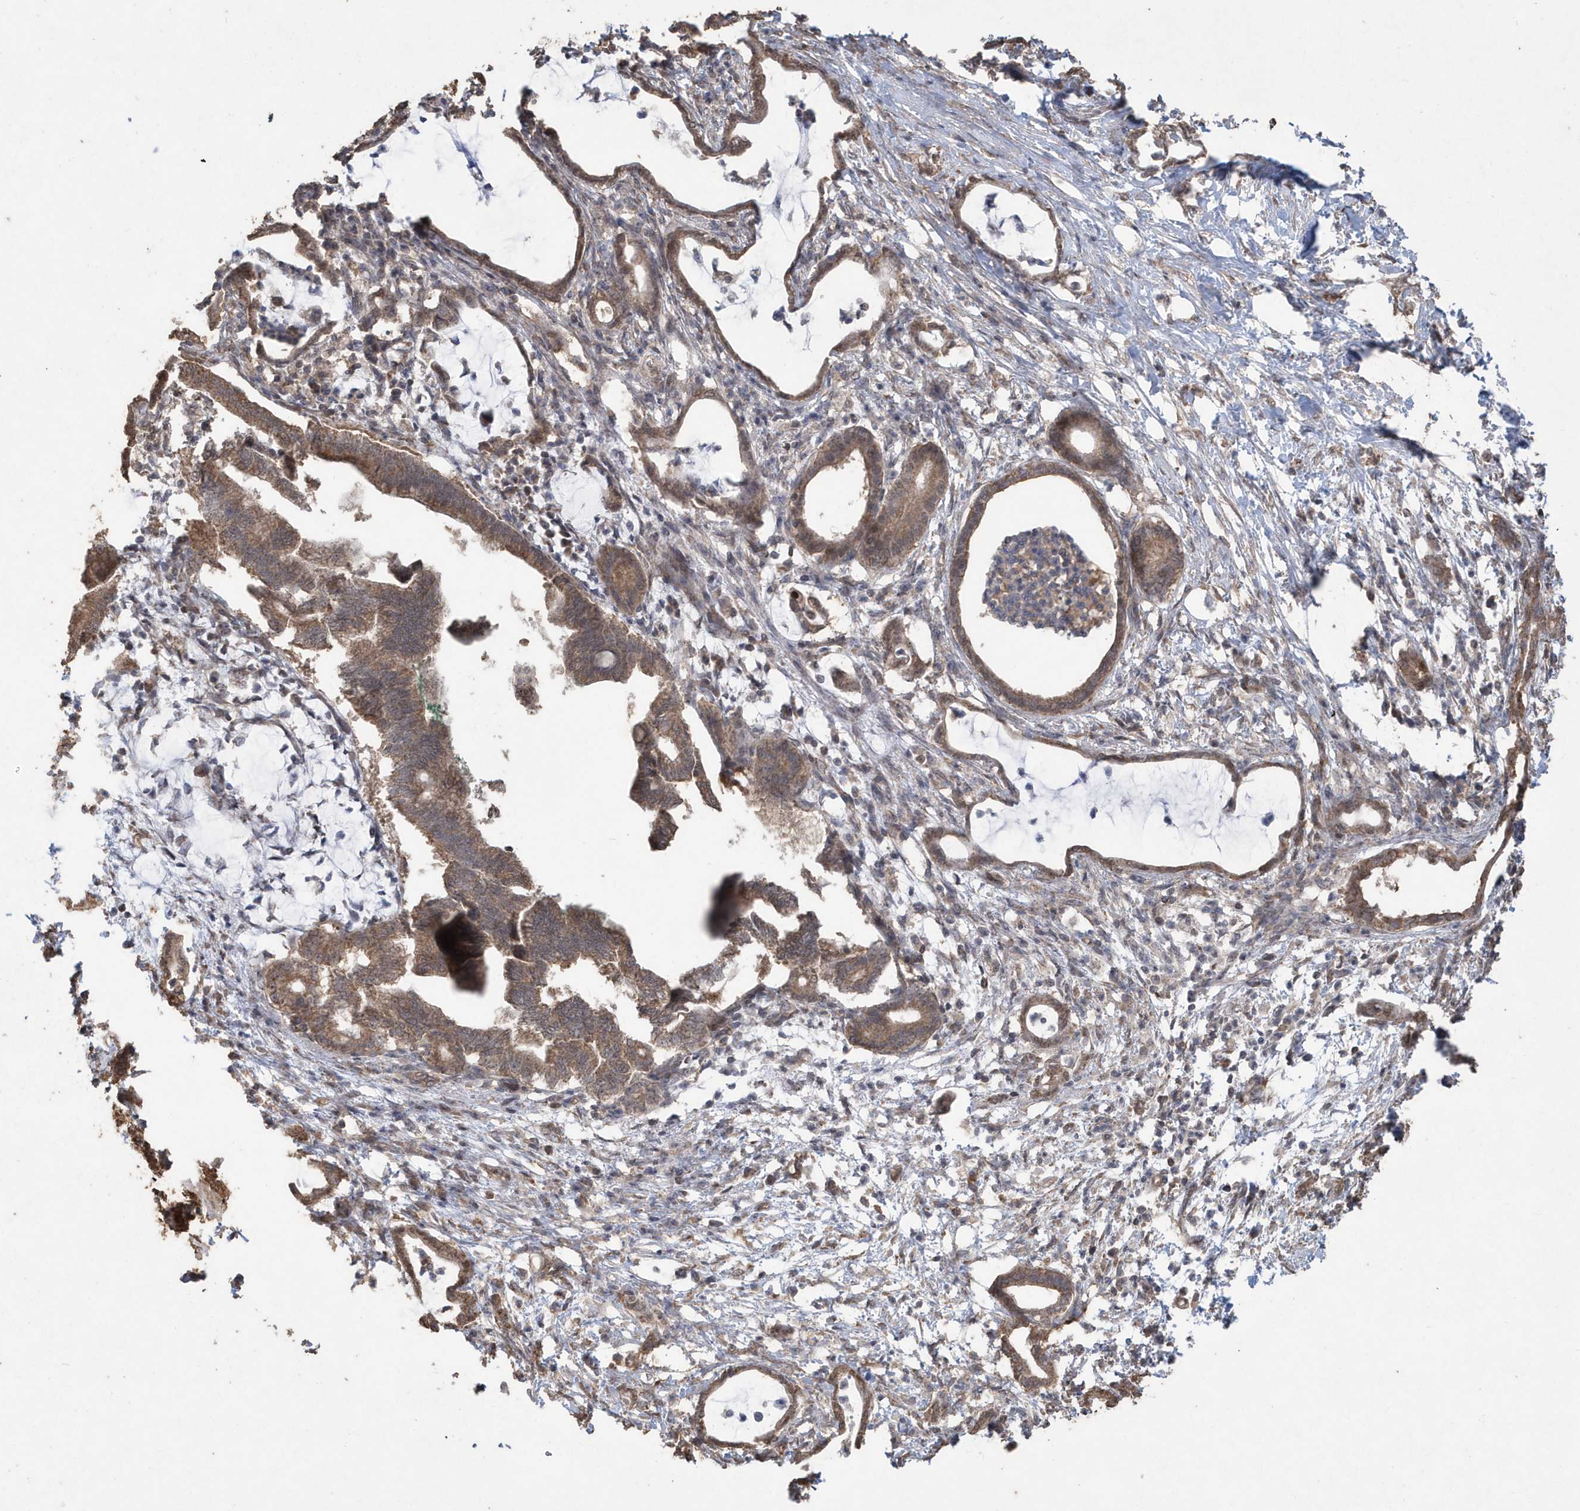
{"staining": {"intensity": "moderate", "quantity": ">75%", "location": "cytoplasmic/membranous"}, "tissue": "pancreatic cancer", "cell_type": "Tumor cells", "image_type": "cancer", "snomed": [{"axis": "morphology", "description": "Adenocarcinoma, NOS"}, {"axis": "topography", "description": "Pancreas"}], "caption": "A micrograph of pancreatic cancer (adenocarcinoma) stained for a protein exhibits moderate cytoplasmic/membranous brown staining in tumor cells.", "gene": "PAXBP1", "patient": {"sex": "female", "age": 55}}